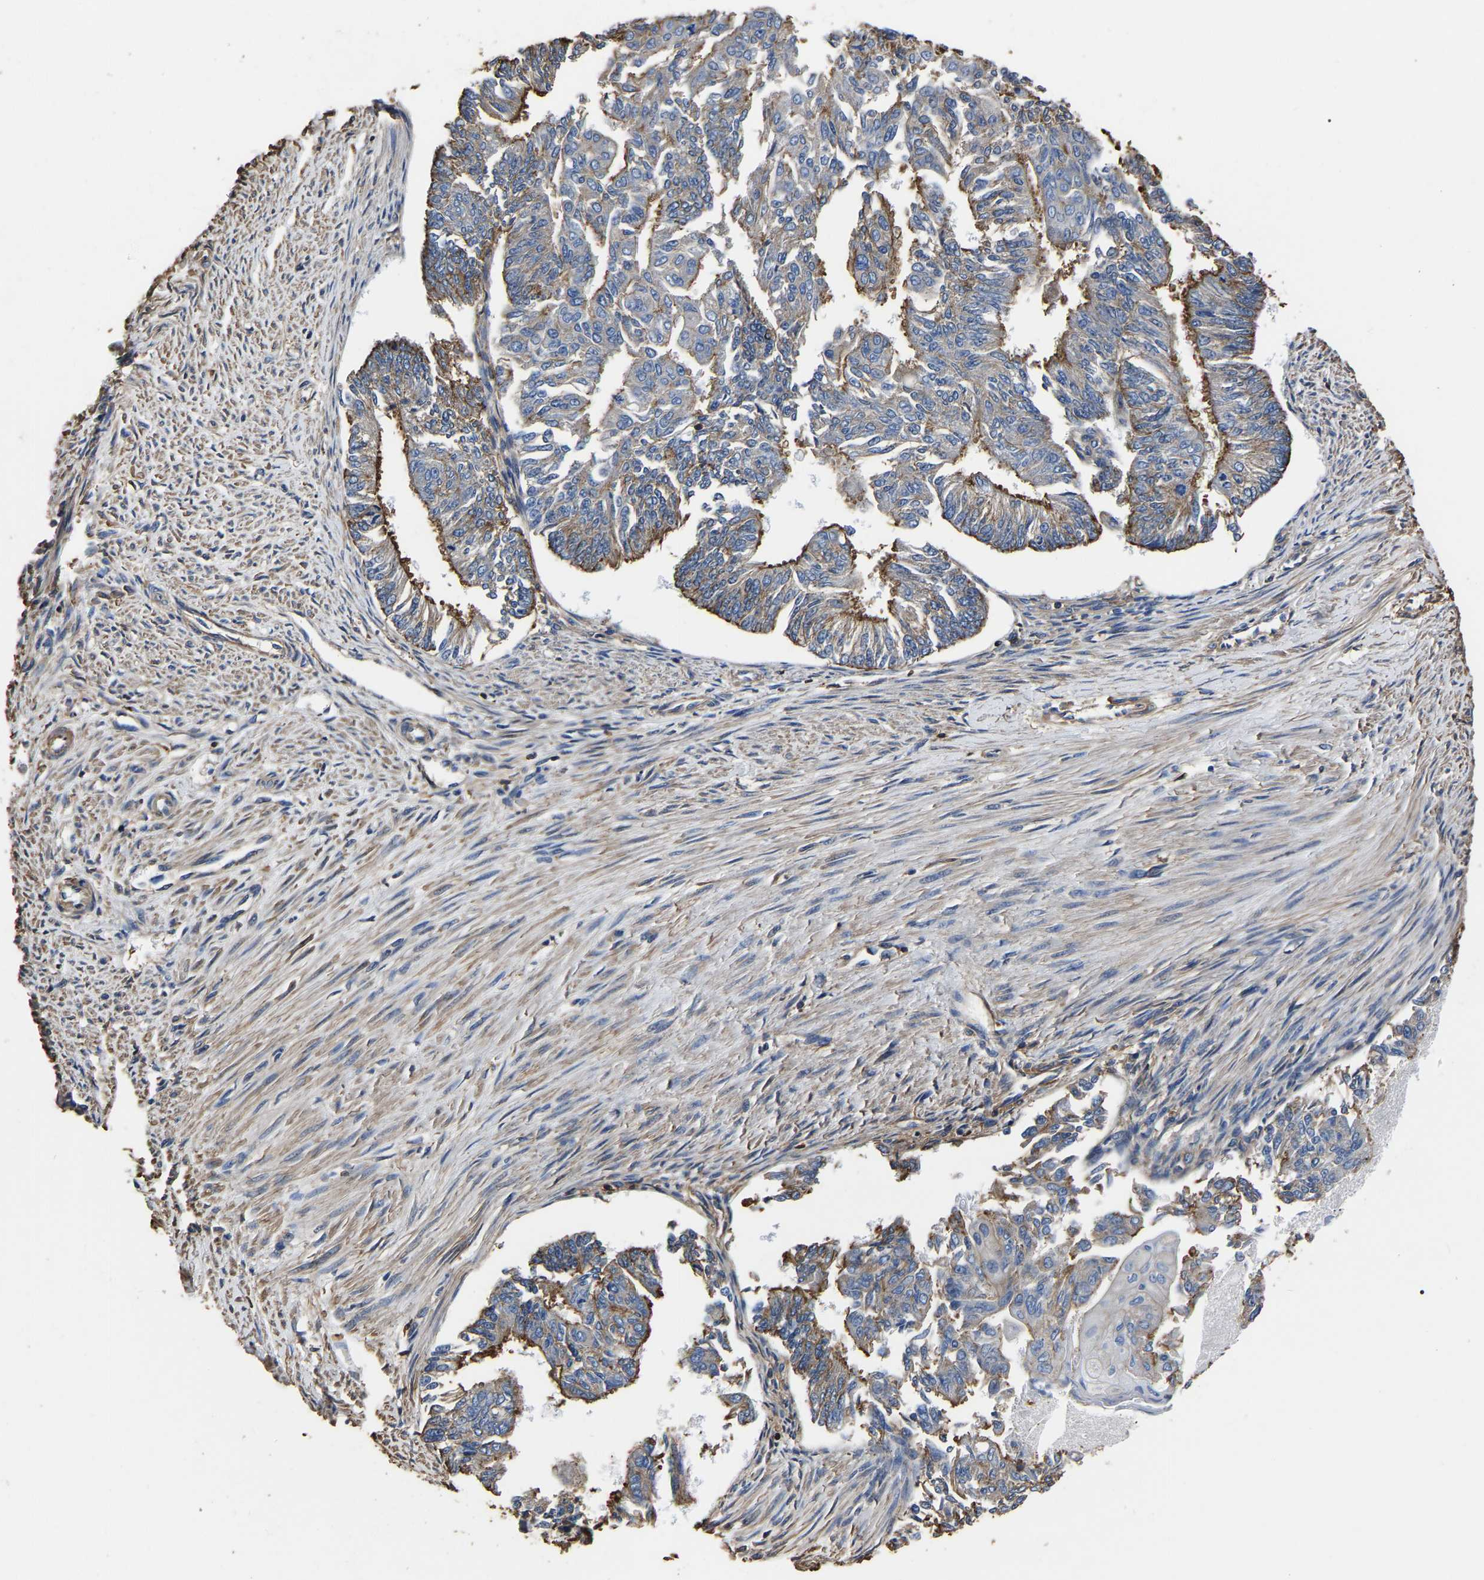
{"staining": {"intensity": "moderate", "quantity": "25%-75%", "location": "cytoplasmic/membranous"}, "tissue": "endometrial cancer", "cell_type": "Tumor cells", "image_type": "cancer", "snomed": [{"axis": "morphology", "description": "Adenocarcinoma, NOS"}, {"axis": "topography", "description": "Endometrium"}], "caption": "Immunohistochemistry (DAB) staining of human endometrial cancer shows moderate cytoplasmic/membranous protein staining in about 25%-75% of tumor cells.", "gene": "ARMT1", "patient": {"sex": "female", "age": 32}}